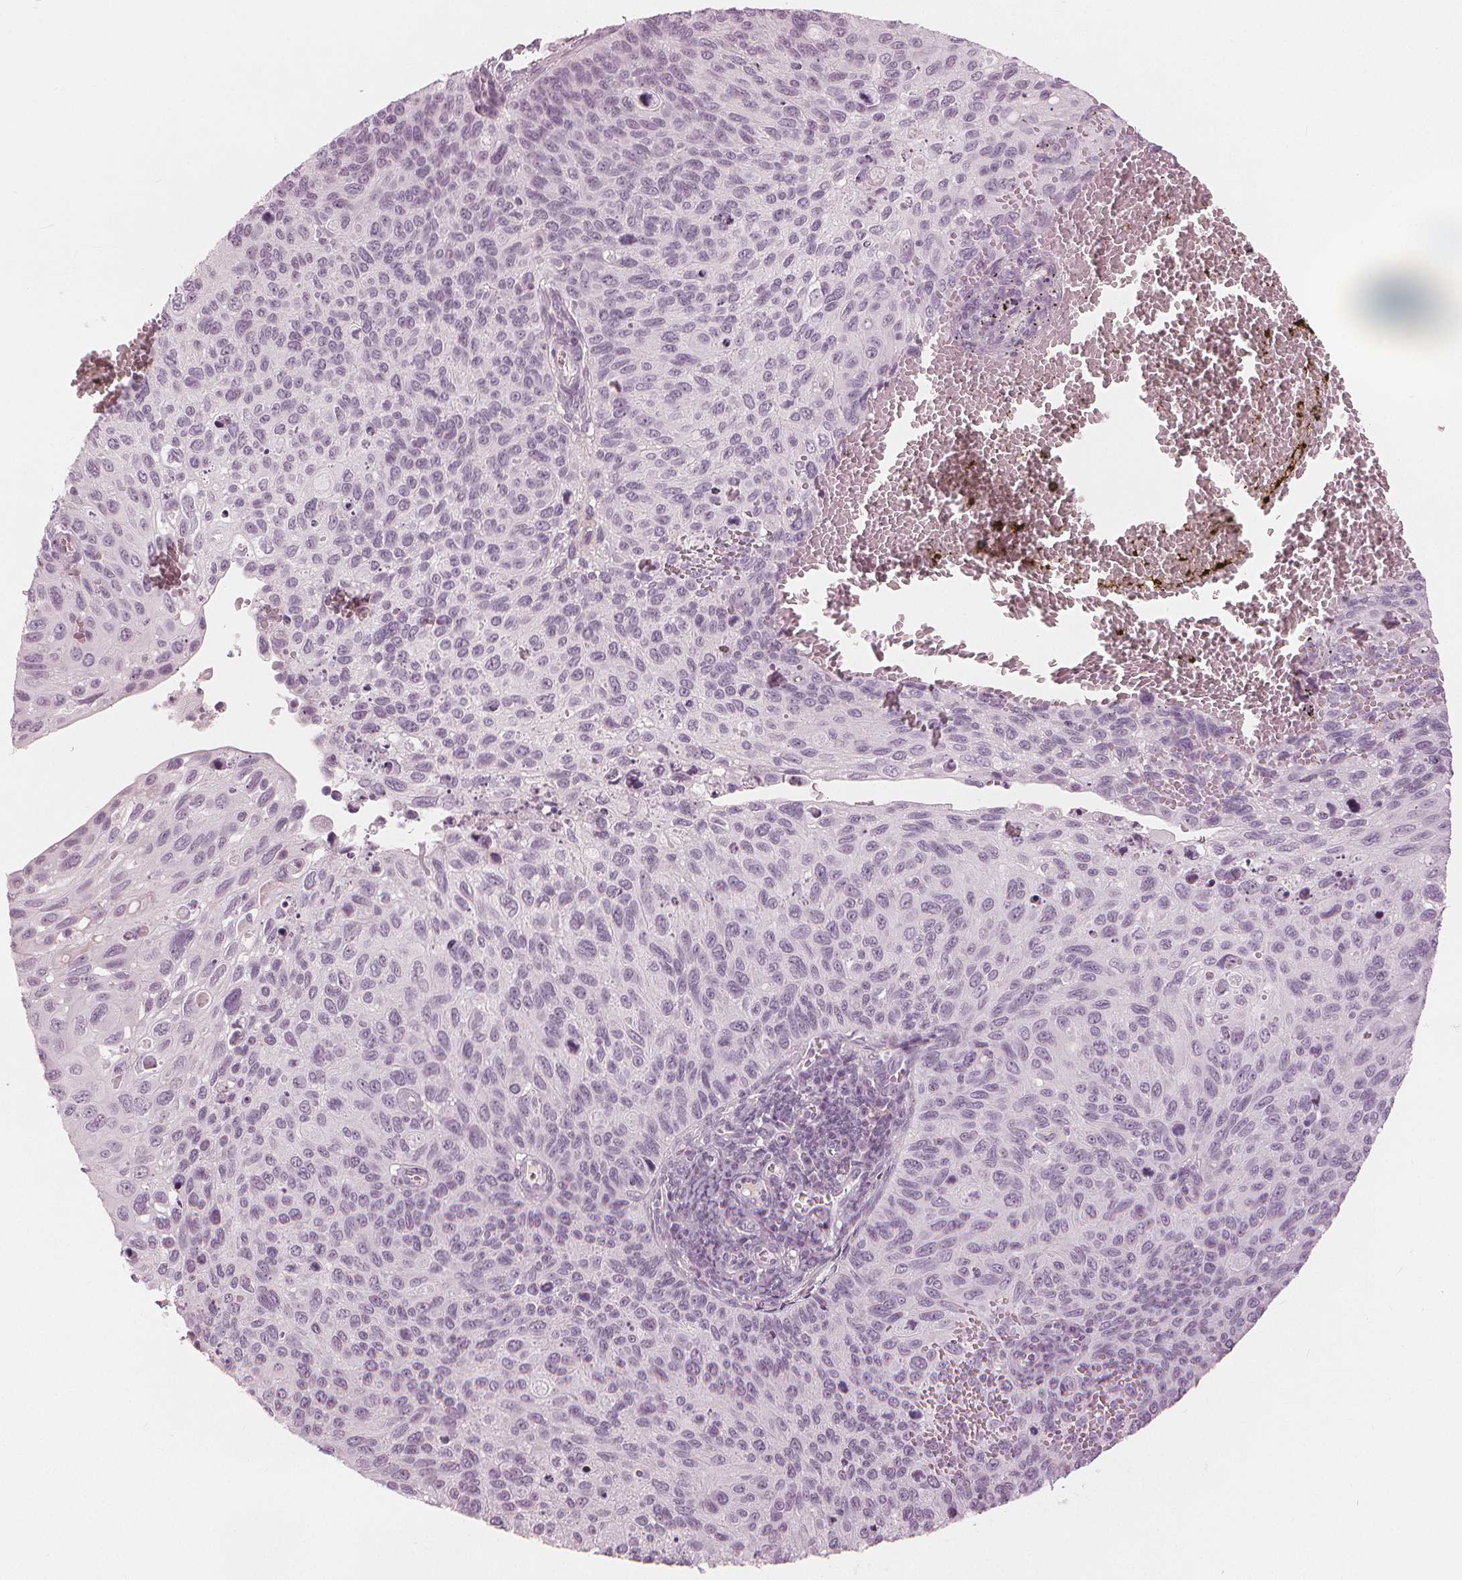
{"staining": {"intensity": "negative", "quantity": "none", "location": "none"}, "tissue": "cervical cancer", "cell_type": "Tumor cells", "image_type": "cancer", "snomed": [{"axis": "morphology", "description": "Squamous cell carcinoma, NOS"}, {"axis": "topography", "description": "Cervix"}], "caption": "A micrograph of squamous cell carcinoma (cervical) stained for a protein shows no brown staining in tumor cells.", "gene": "PAEP", "patient": {"sex": "female", "age": 70}}